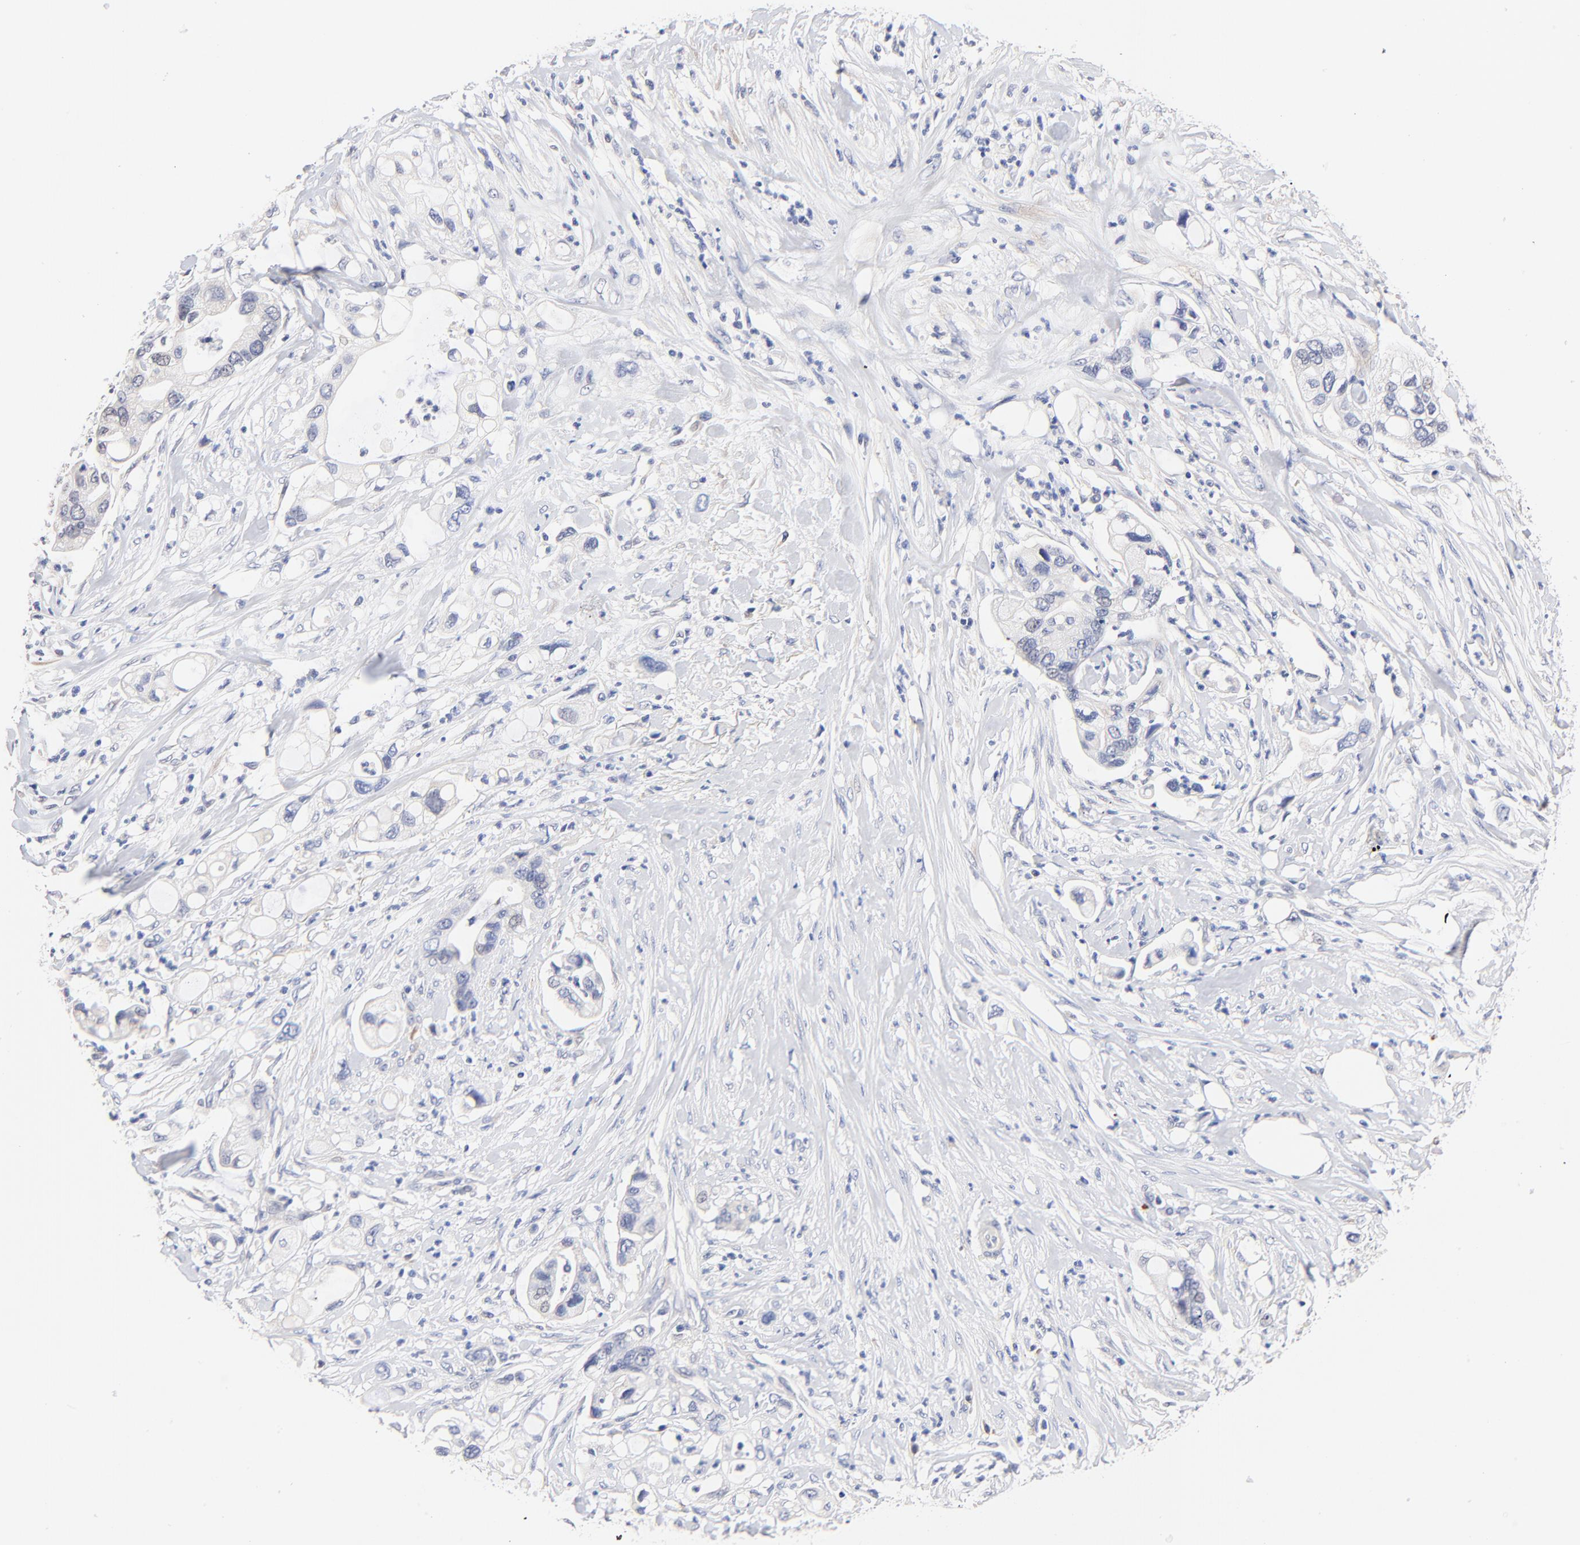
{"staining": {"intensity": "negative", "quantity": "none", "location": "none"}, "tissue": "pancreatic cancer", "cell_type": "Tumor cells", "image_type": "cancer", "snomed": [{"axis": "morphology", "description": "Adenocarcinoma, NOS"}, {"axis": "topography", "description": "Pancreas"}], "caption": "A high-resolution histopathology image shows immunohistochemistry staining of pancreatic cancer, which demonstrates no significant positivity in tumor cells.", "gene": "TWNK", "patient": {"sex": "male", "age": 70}}